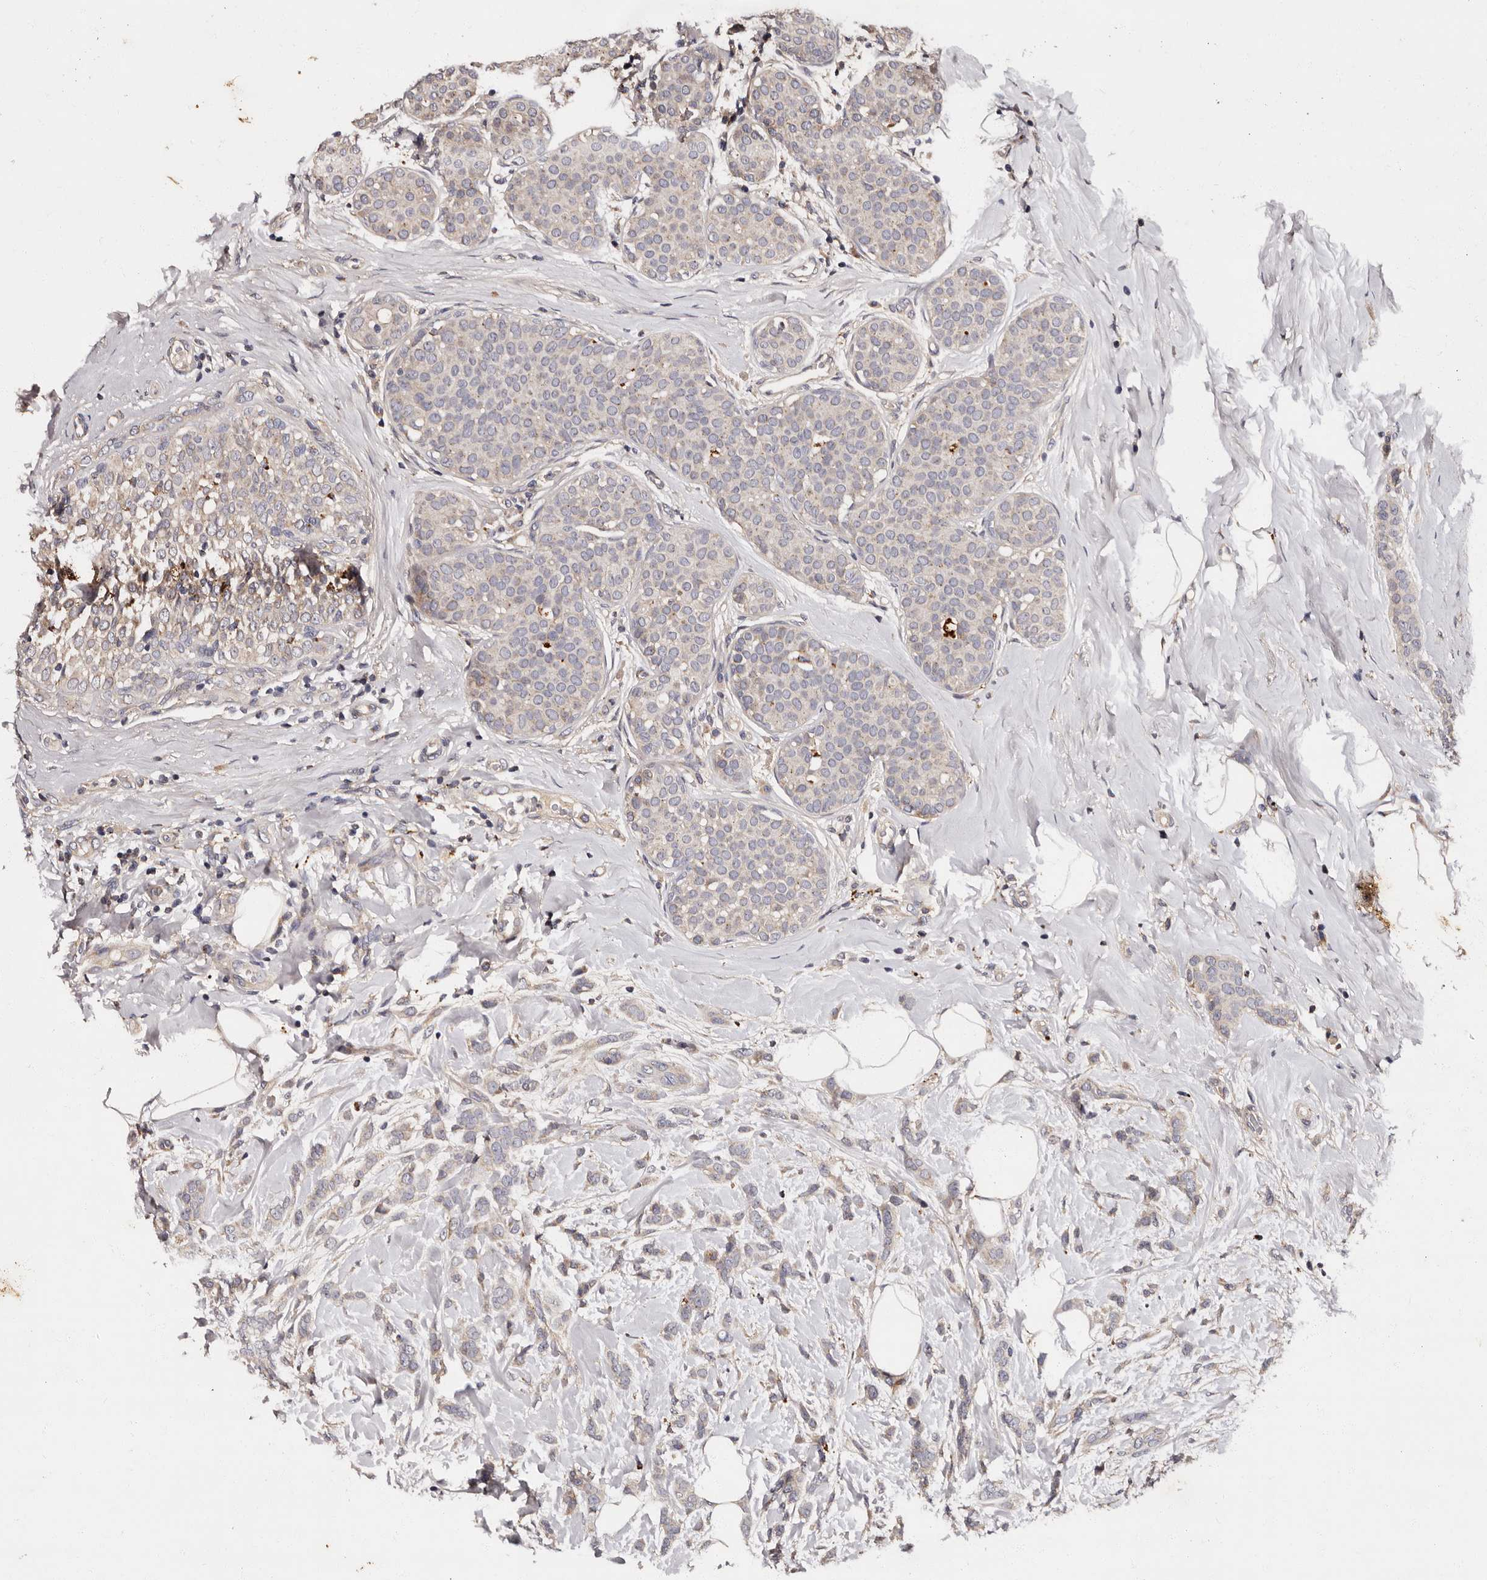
{"staining": {"intensity": "weak", "quantity": "<25%", "location": "cytoplasmic/membranous"}, "tissue": "breast cancer", "cell_type": "Tumor cells", "image_type": "cancer", "snomed": [{"axis": "morphology", "description": "Lobular carcinoma, in situ"}, {"axis": "morphology", "description": "Lobular carcinoma"}, {"axis": "topography", "description": "Breast"}], "caption": "Tumor cells are negative for protein expression in human lobular carcinoma (breast).", "gene": "ADCK5", "patient": {"sex": "female", "age": 41}}